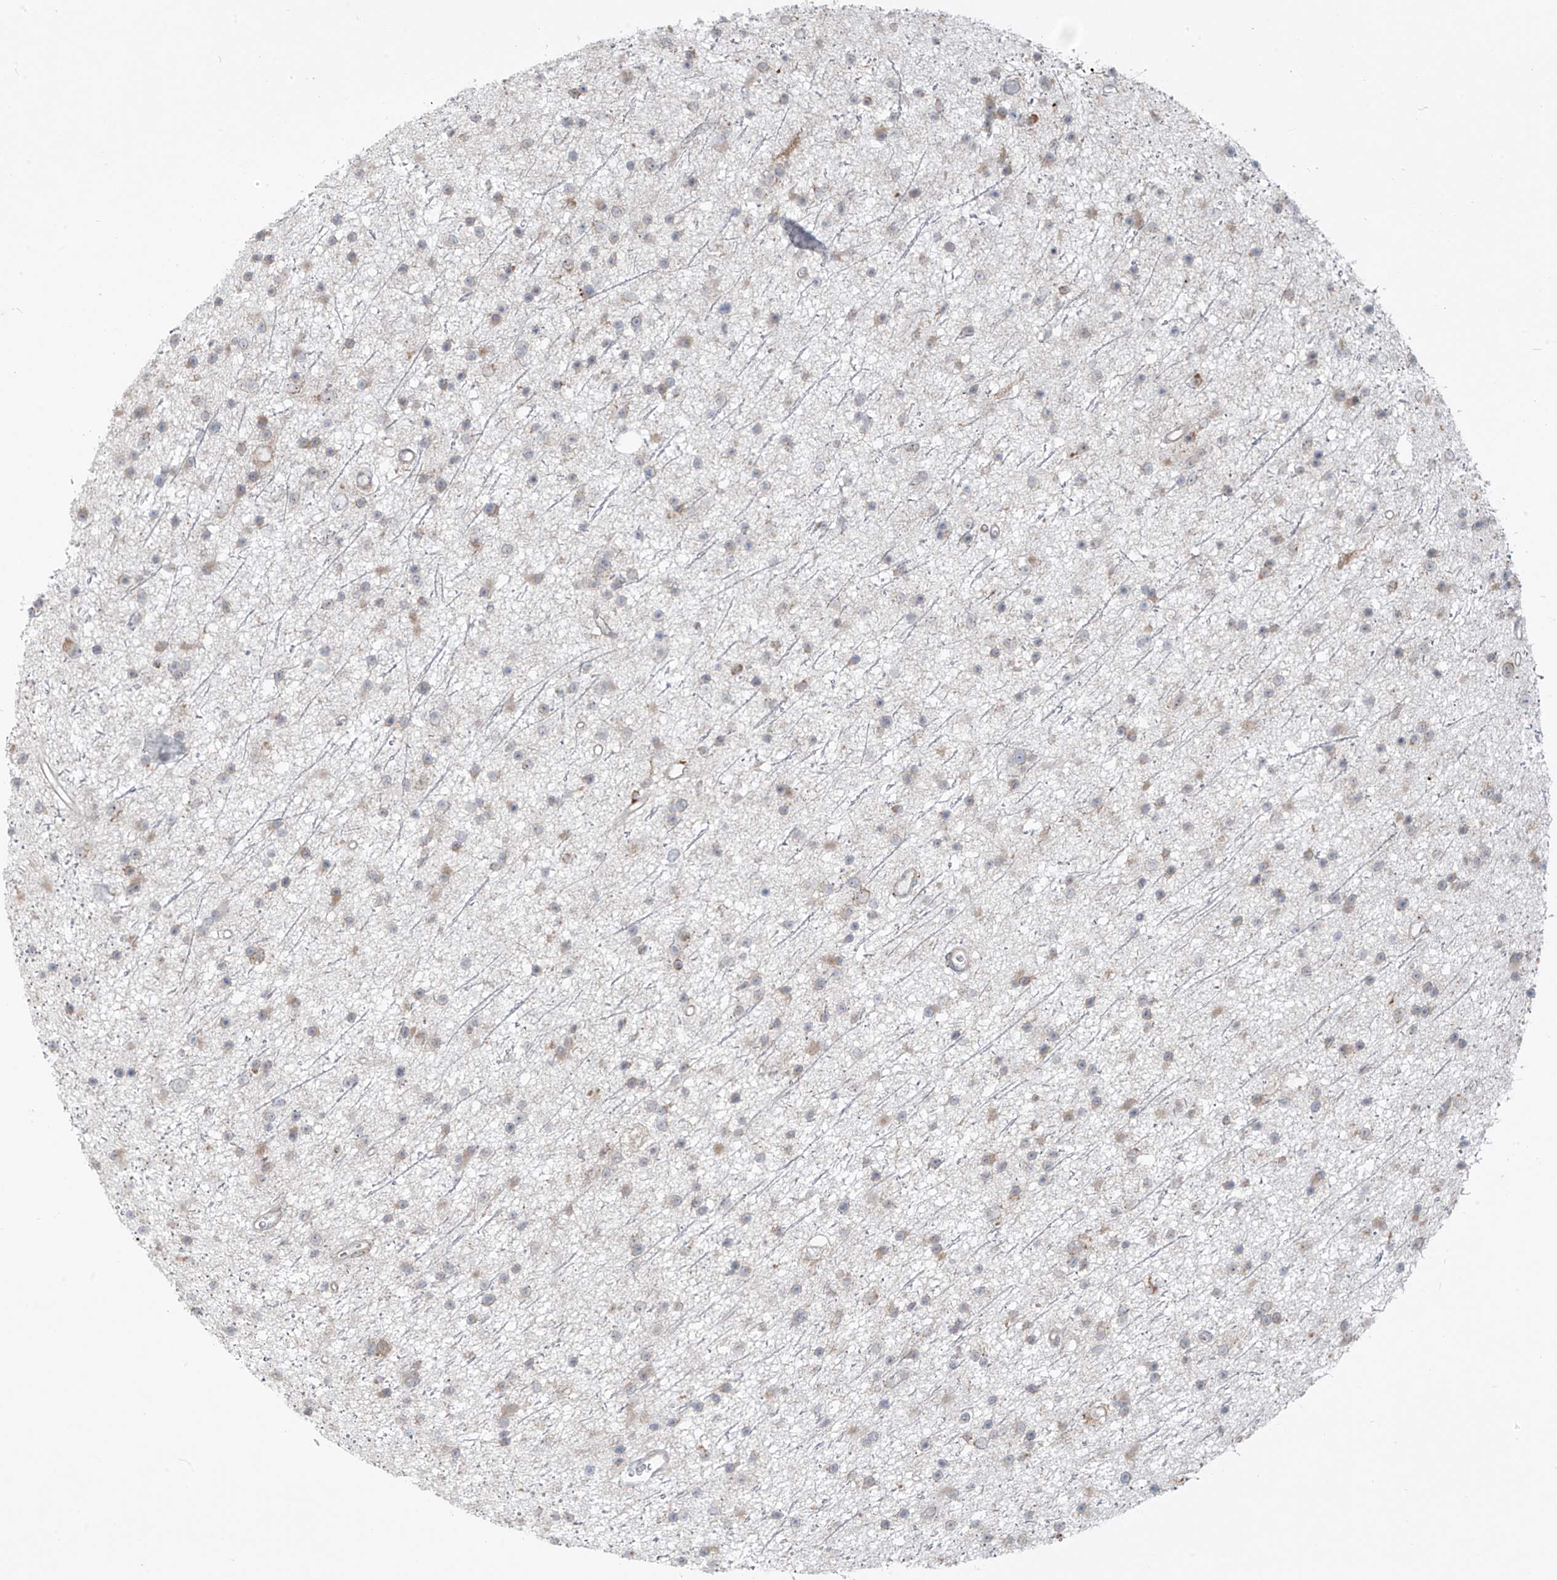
{"staining": {"intensity": "weak", "quantity": "<25%", "location": "cytoplasmic/membranous"}, "tissue": "glioma", "cell_type": "Tumor cells", "image_type": "cancer", "snomed": [{"axis": "morphology", "description": "Glioma, malignant, Low grade"}, {"axis": "topography", "description": "Cerebral cortex"}], "caption": "Immunohistochemistry (IHC) photomicrograph of neoplastic tissue: human malignant low-grade glioma stained with DAB (3,3'-diaminobenzidine) exhibits no significant protein staining in tumor cells.", "gene": "KATNIP", "patient": {"sex": "female", "age": 39}}